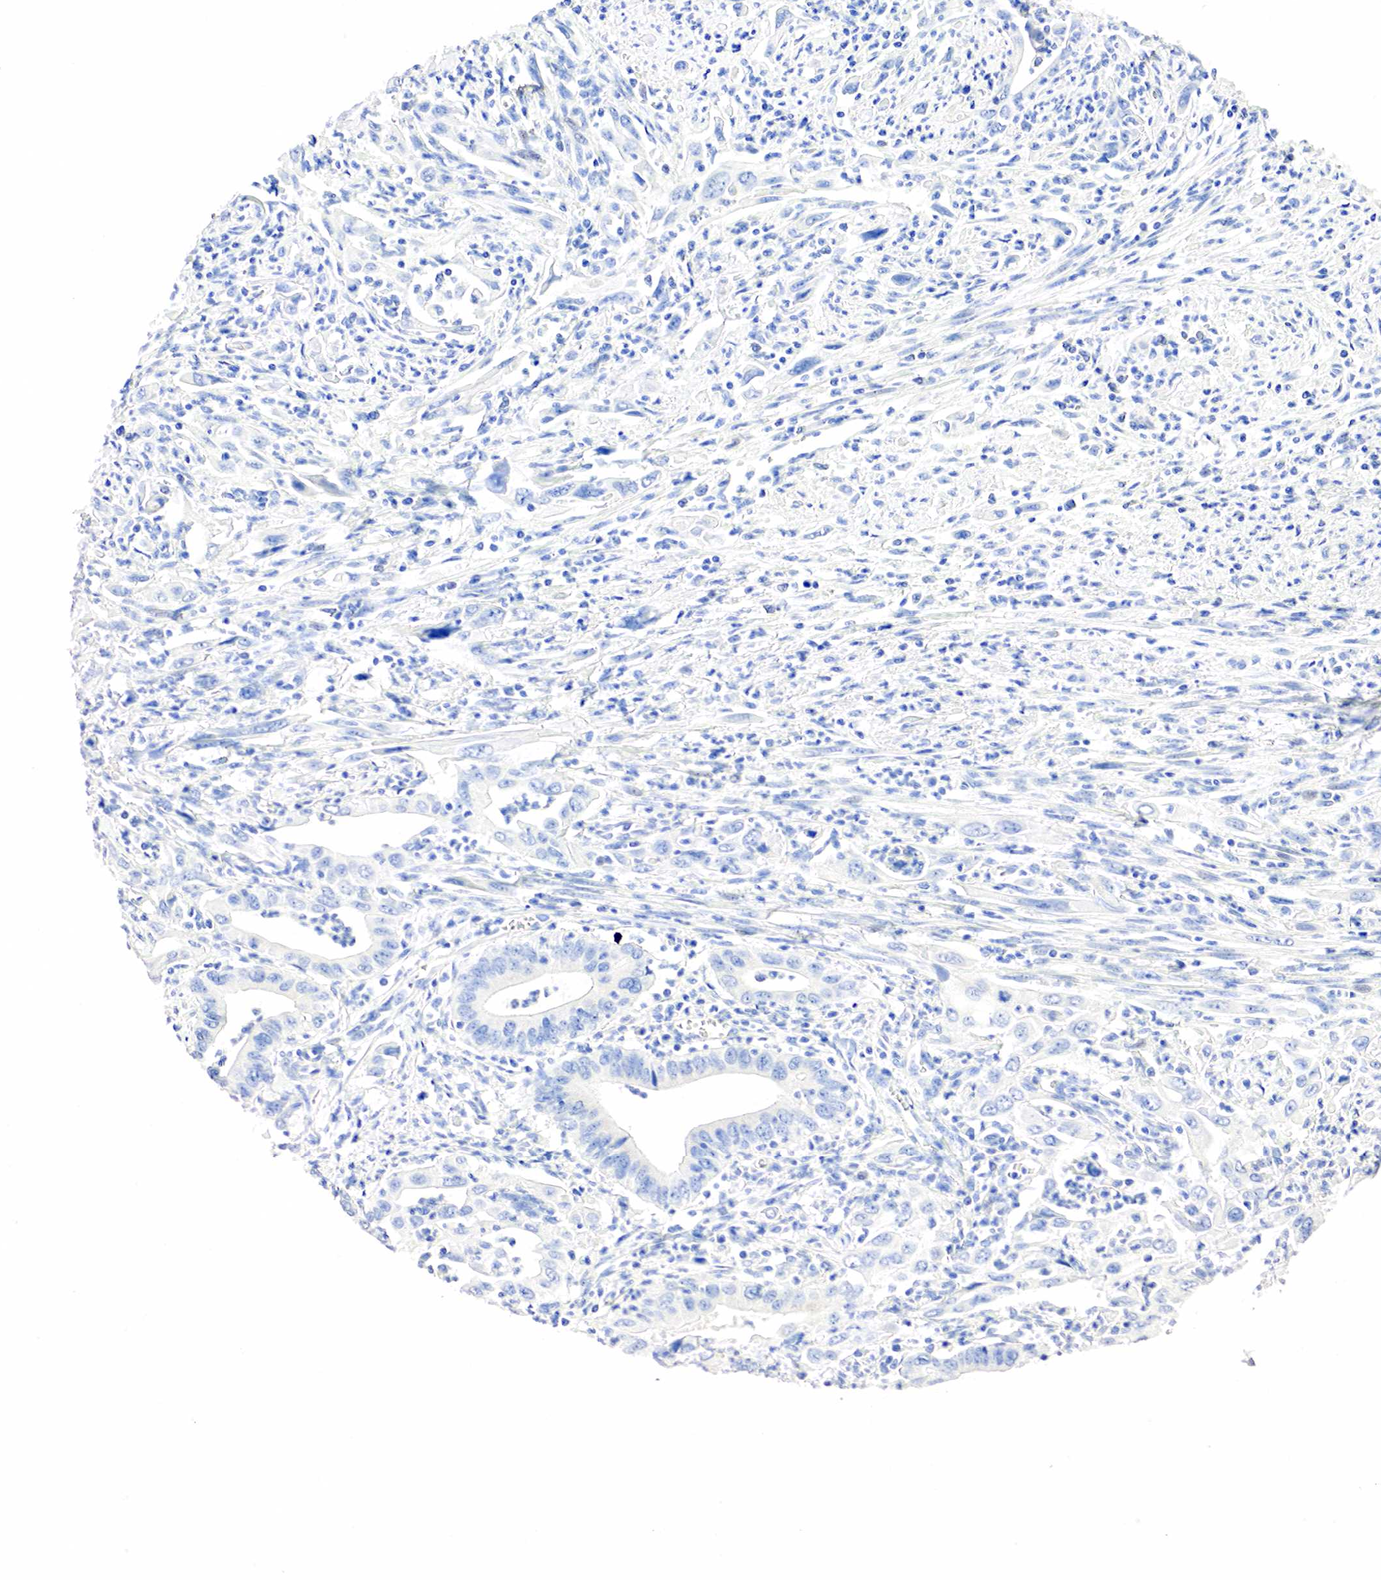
{"staining": {"intensity": "negative", "quantity": "none", "location": "none"}, "tissue": "cervical cancer", "cell_type": "Tumor cells", "image_type": "cancer", "snomed": [{"axis": "morphology", "description": "Normal tissue, NOS"}, {"axis": "morphology", "description": "Adenocarcinoma, NOS"}, {"axis": "topography", "description": "Cervix"}], "caption": "Tumor cells are negative for brown protein staining in cervical cancer (adenocarcinoma).", "gene": "SST", "patient": {"sex": "female", "age": 34}}